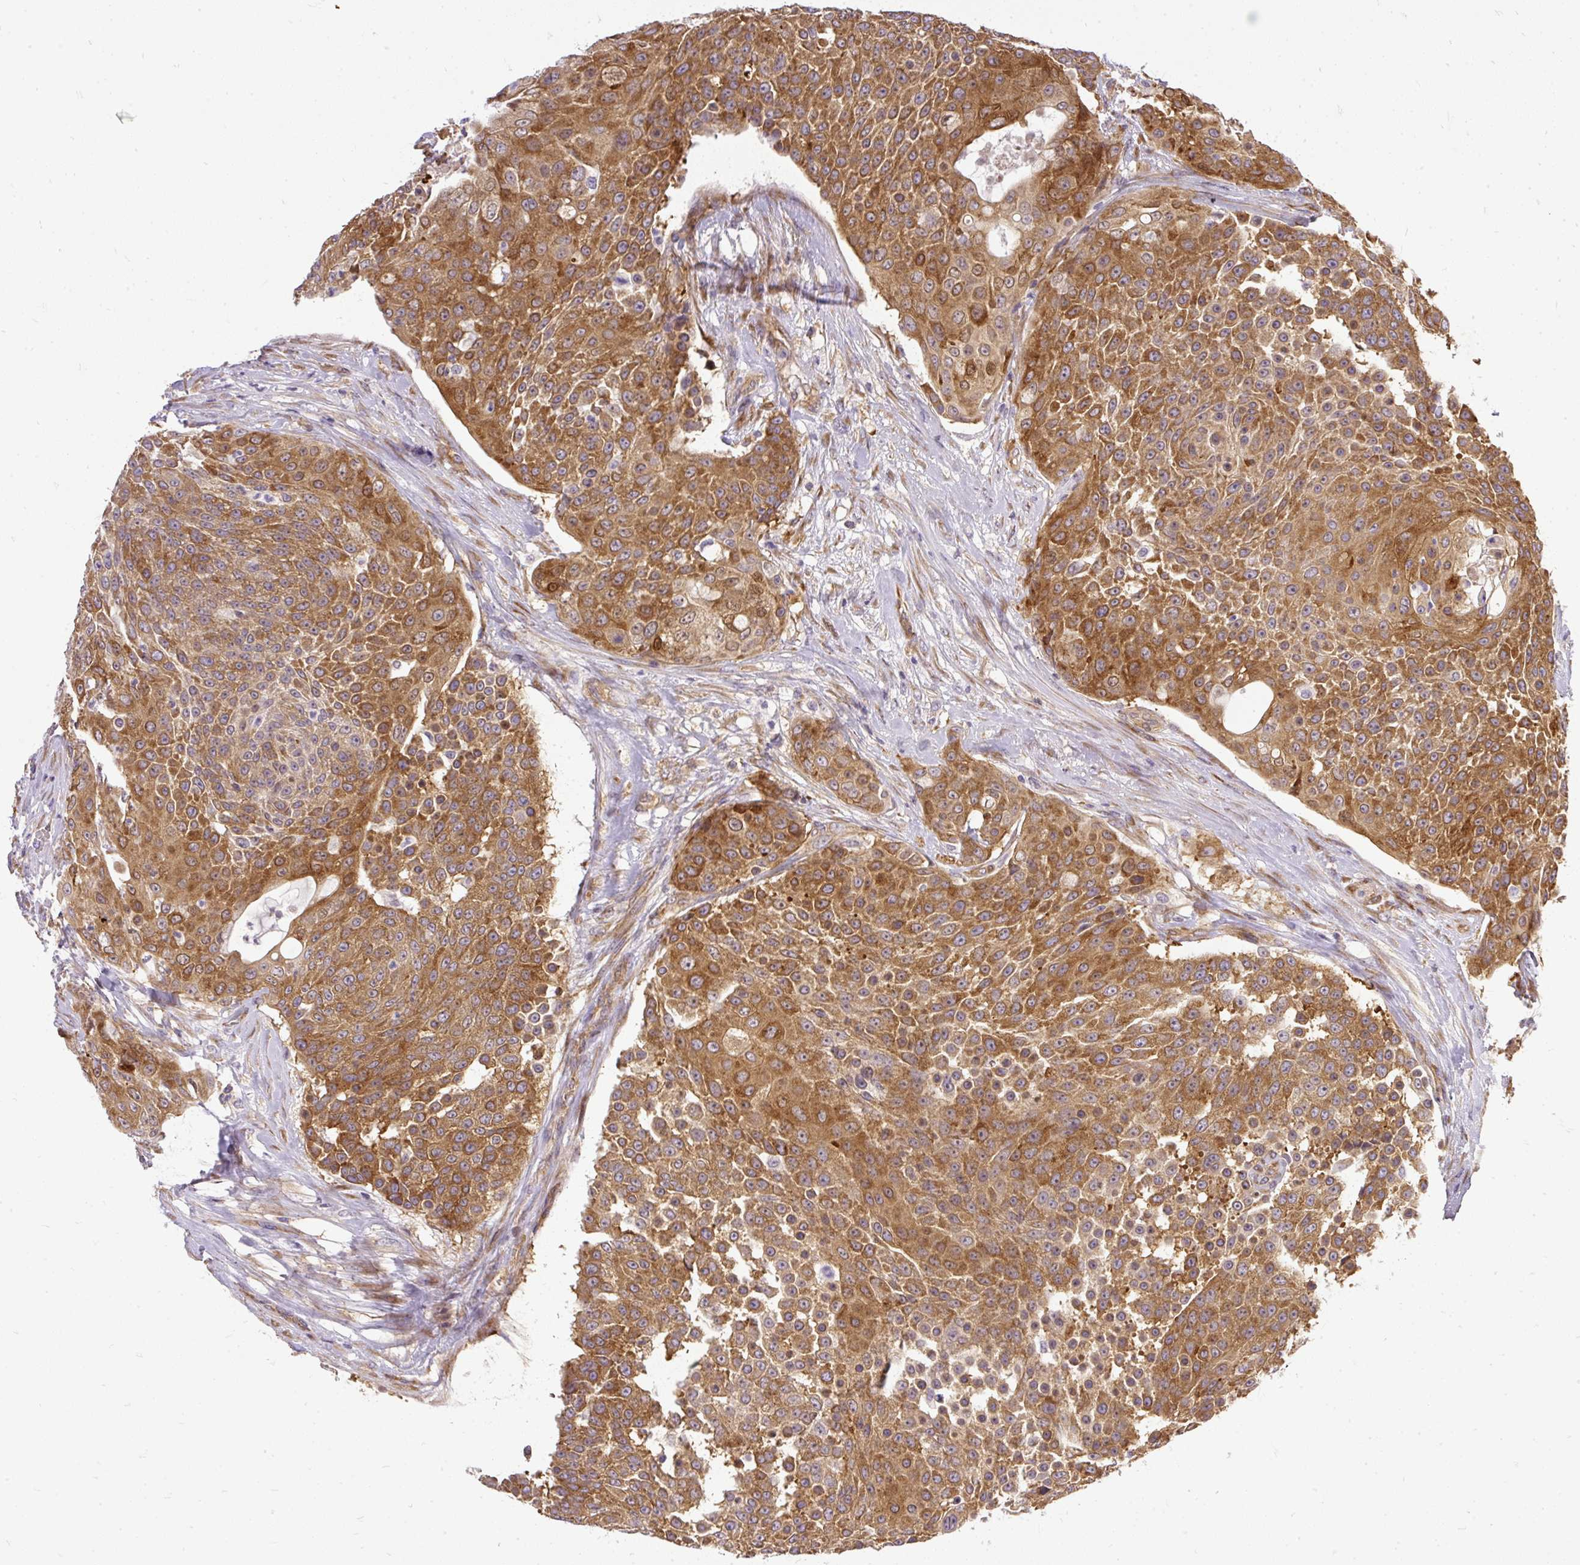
{"staining": {"intensity": "strong", "quantity": ">75%", "location": "cytoplasmic/membranous"}, "tissue": "urothelial cancer", "cell_type": "Tumor cells", "image_type": "cancer", "snomed": [{"axis": "morphology", "description": "Urothelial carcinoma, High grade"}, {"axis": "topography", "description": "Urinary bladder"}], "caption": "Immunohistochemistry photomicrograph of urothelial cancer stained for a protein (brown), which demonstrates high levels of strong cytoplasmic/membranous staining in approximately >75% of tumor cells.", "gene": "TRIM17", "patient": {"sex": "female", "age": 63}}